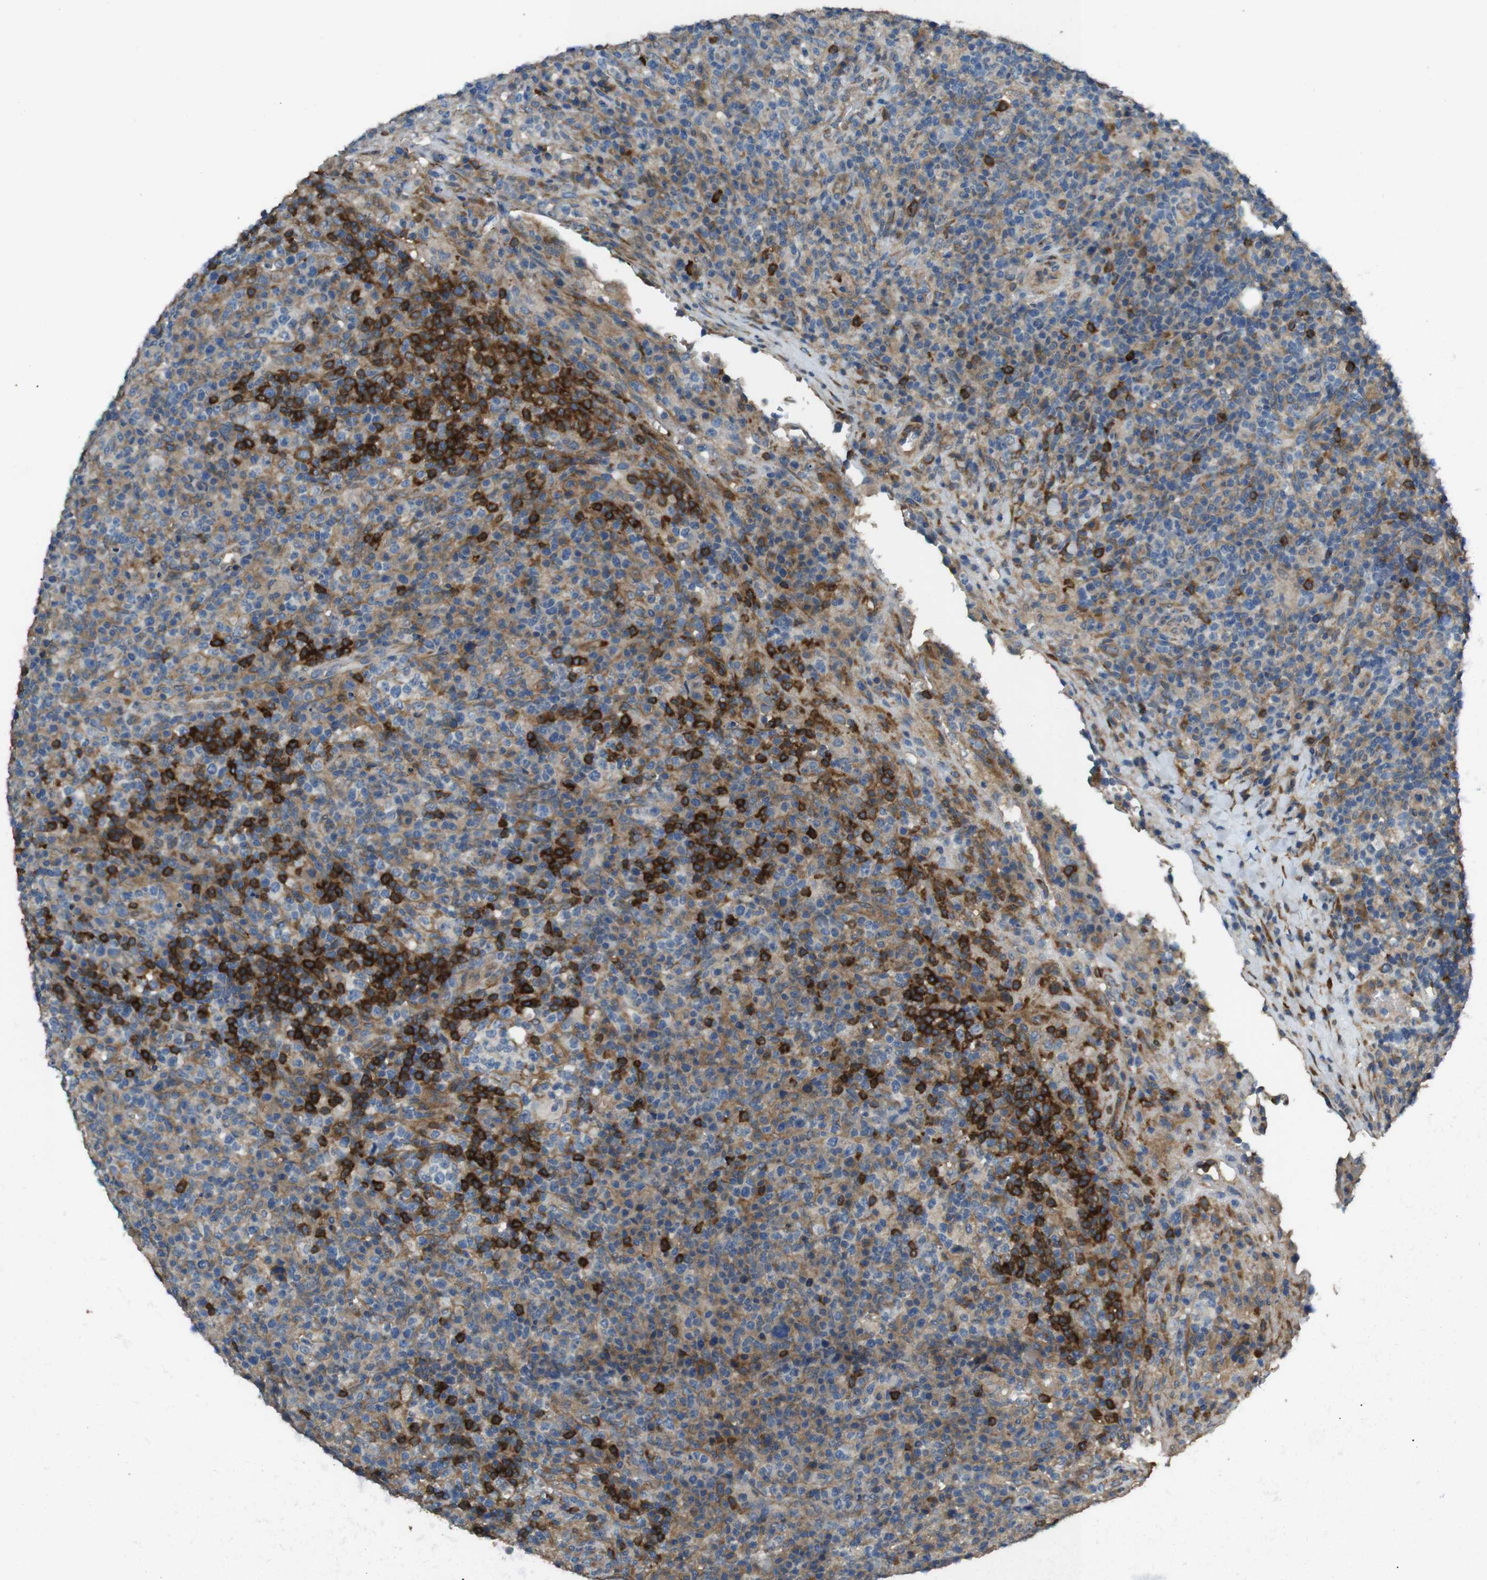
{"staining": {"intensity": "strong", "quantity": "<25%", "location": "cytoplasmic/membranous"}, "tissue": "lymphoma", "cell_type": "Tumor cells", "image_type": "cancer", "snomed": [{"axis": "morphology", "description": "Malignant lymphoma, non-Hodgkin's type, High grade"}, {"axis": "topography", "description": "Lymph node"}], "caption": "High-grade malignant lymphoma, non-Hodgkin's type stained with a protein marker reveals strong staining in tumor cells.", "gene": "ARHGAP24", "patient": {"sex": "female", "age": 76}}